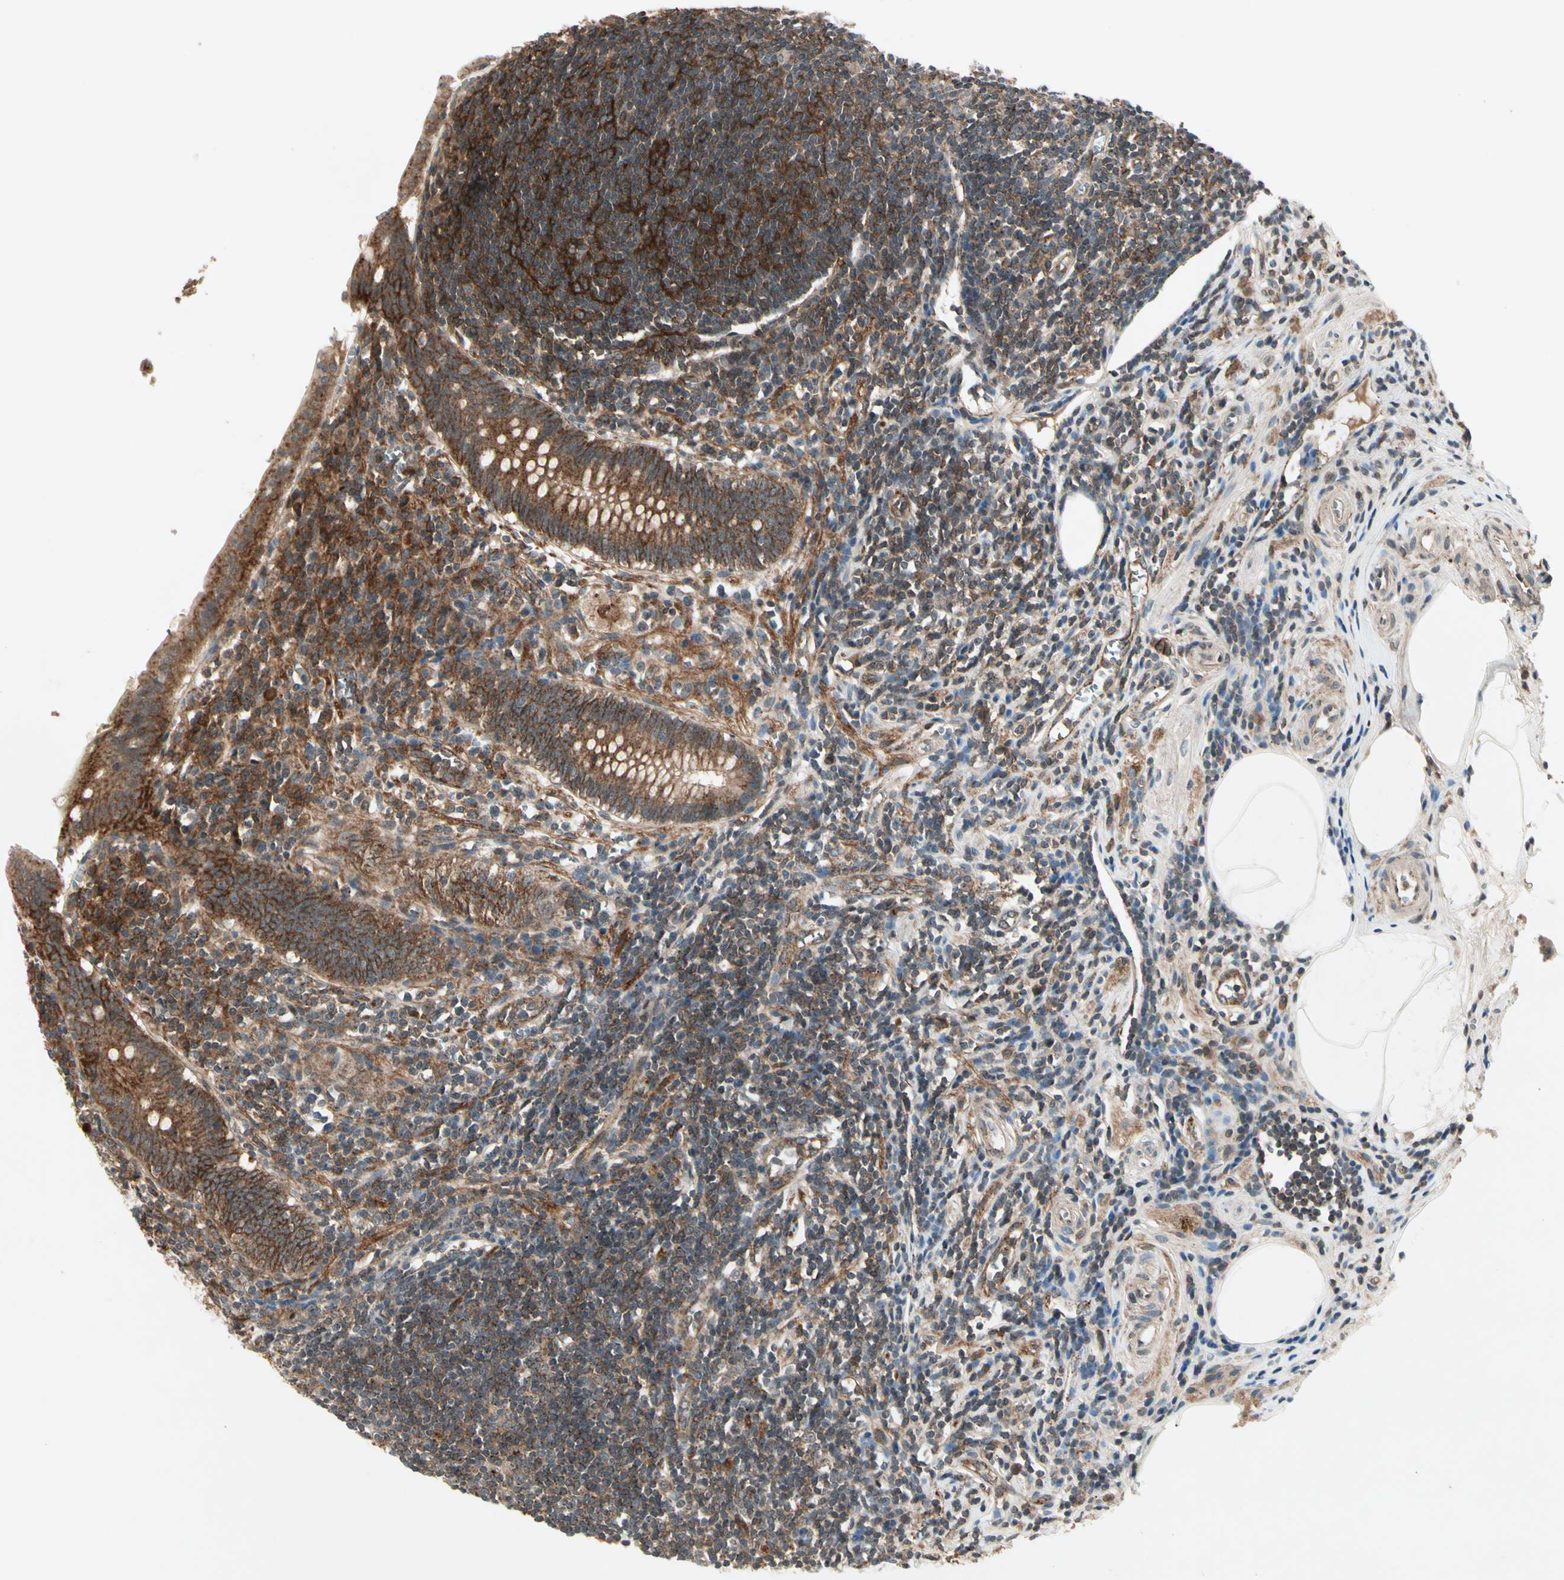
{"staining": {"intensity": "moderate", "quantity": ">75%", "location": "cytoplasmic/membranous"}, "tissue": "appendix", "cell_type": "Glandular cells", "image_type": "normal", "snomed": [{"axis": "morphology", "description": "Normal tissue, NOS"}, {"axis": "topography", "description": "Appendix"}], "caption": "DAB immunohistochemical staining of normal human appendix exhibits moderate cytoplasmic/membranous protein expression in about >75% of glandular cells. The staining is performed using DAB brown chromogen to label protein expression. The nuclei are counter-stained blue using hematoxylin.", "gene": "FLOT1", "patient": {"sex": "female", "age": 50}}